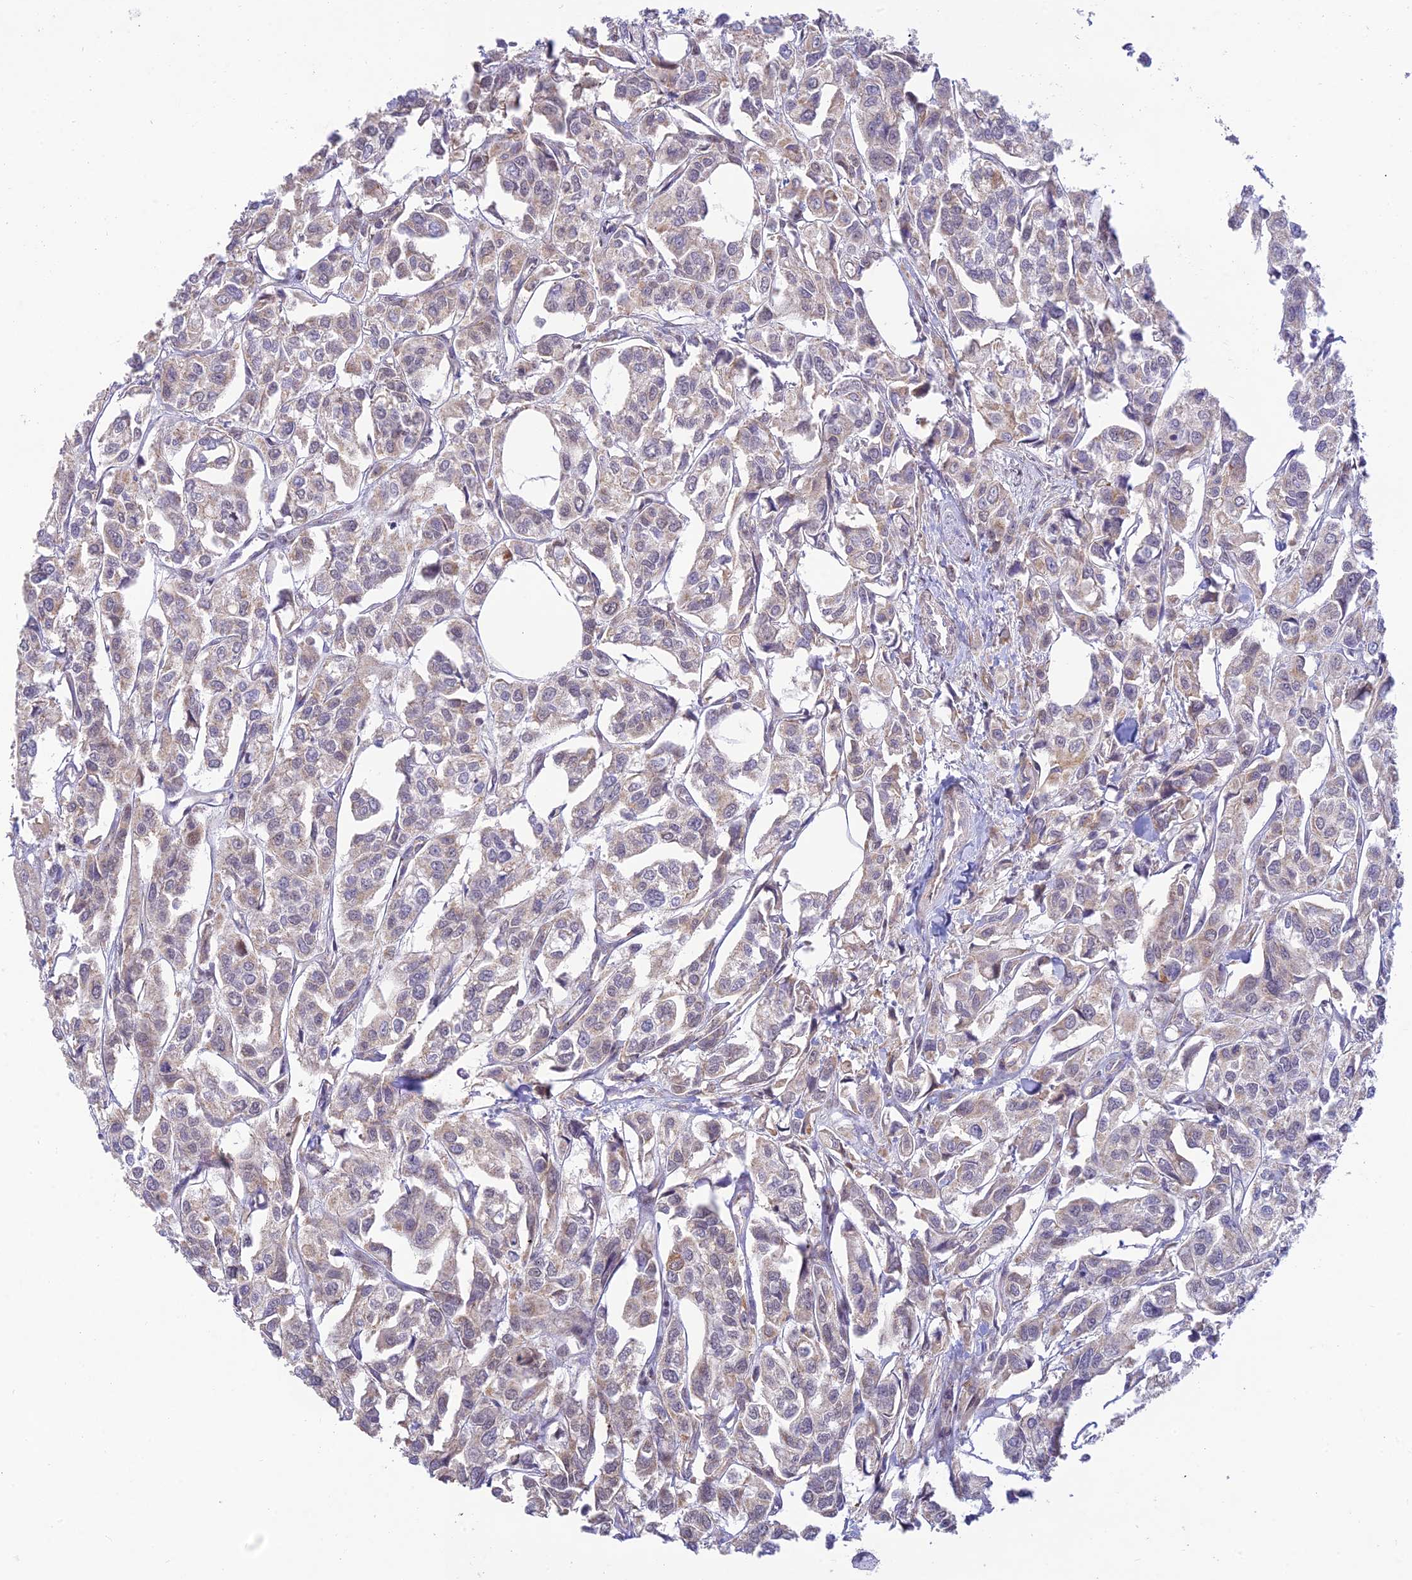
{"staining": {"intensity": "weak", "quantity": "<25%", "location": "cytoplasmic/membranous"}, "tissue": "urothelial cancer", "cell_type": "Tumor cells", "image_type": "cancer", "snomed": [{"axis": "morphology", "description": "Urothelial carcinoma, High grade"}, {"axis": "topography", "description": "Urinary bladder"}], "caption": "The image displays no significant staining in tumor cells of high-grade urothelial carcinoma.", "gene": "MICOS13", "patient": {"sex": "male", "age": 67}}